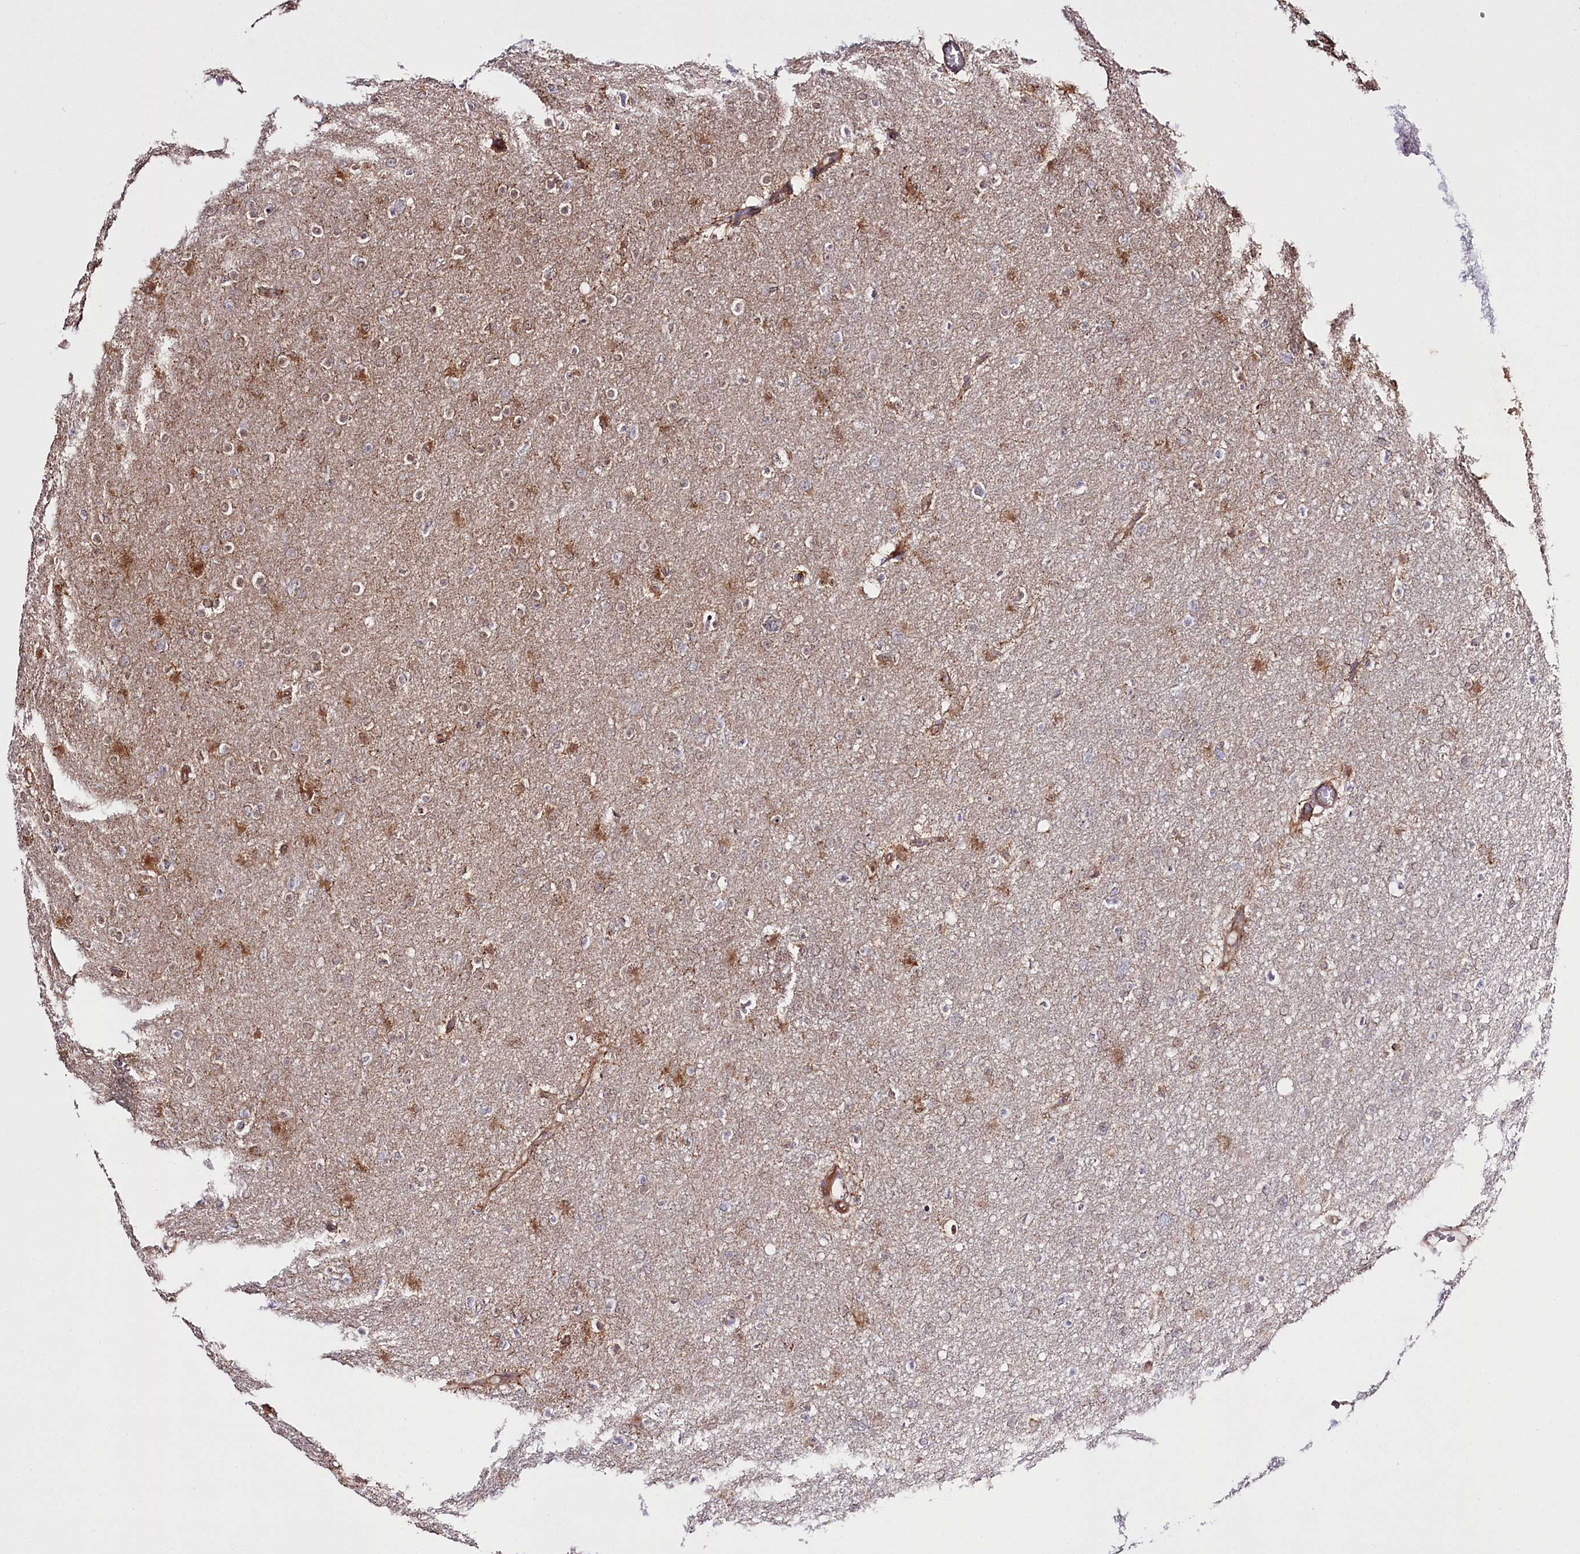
{"staining": {"intensity": "moderate", "quantity": "25%-75%", "location": "cytoplasmic/membranous"}, "tissue": "glioma", "cell_type": "Tumor cells", "image_type": "cancer", "snomed": [{"axis": "morphology", "description": "Glioma, malignant, High grade"}, {"axis": "topography", "description": "Cerebral cortex"}], "caption": "Immunohistochemical staining of human high-grade glioma (malignant) exhibits medium levels of moderate cytoplasmic/membranous expression in about 25%-75% of tumor cells.", "gene": "REXO2", "patient": {"sex": "female", "age": 36}}